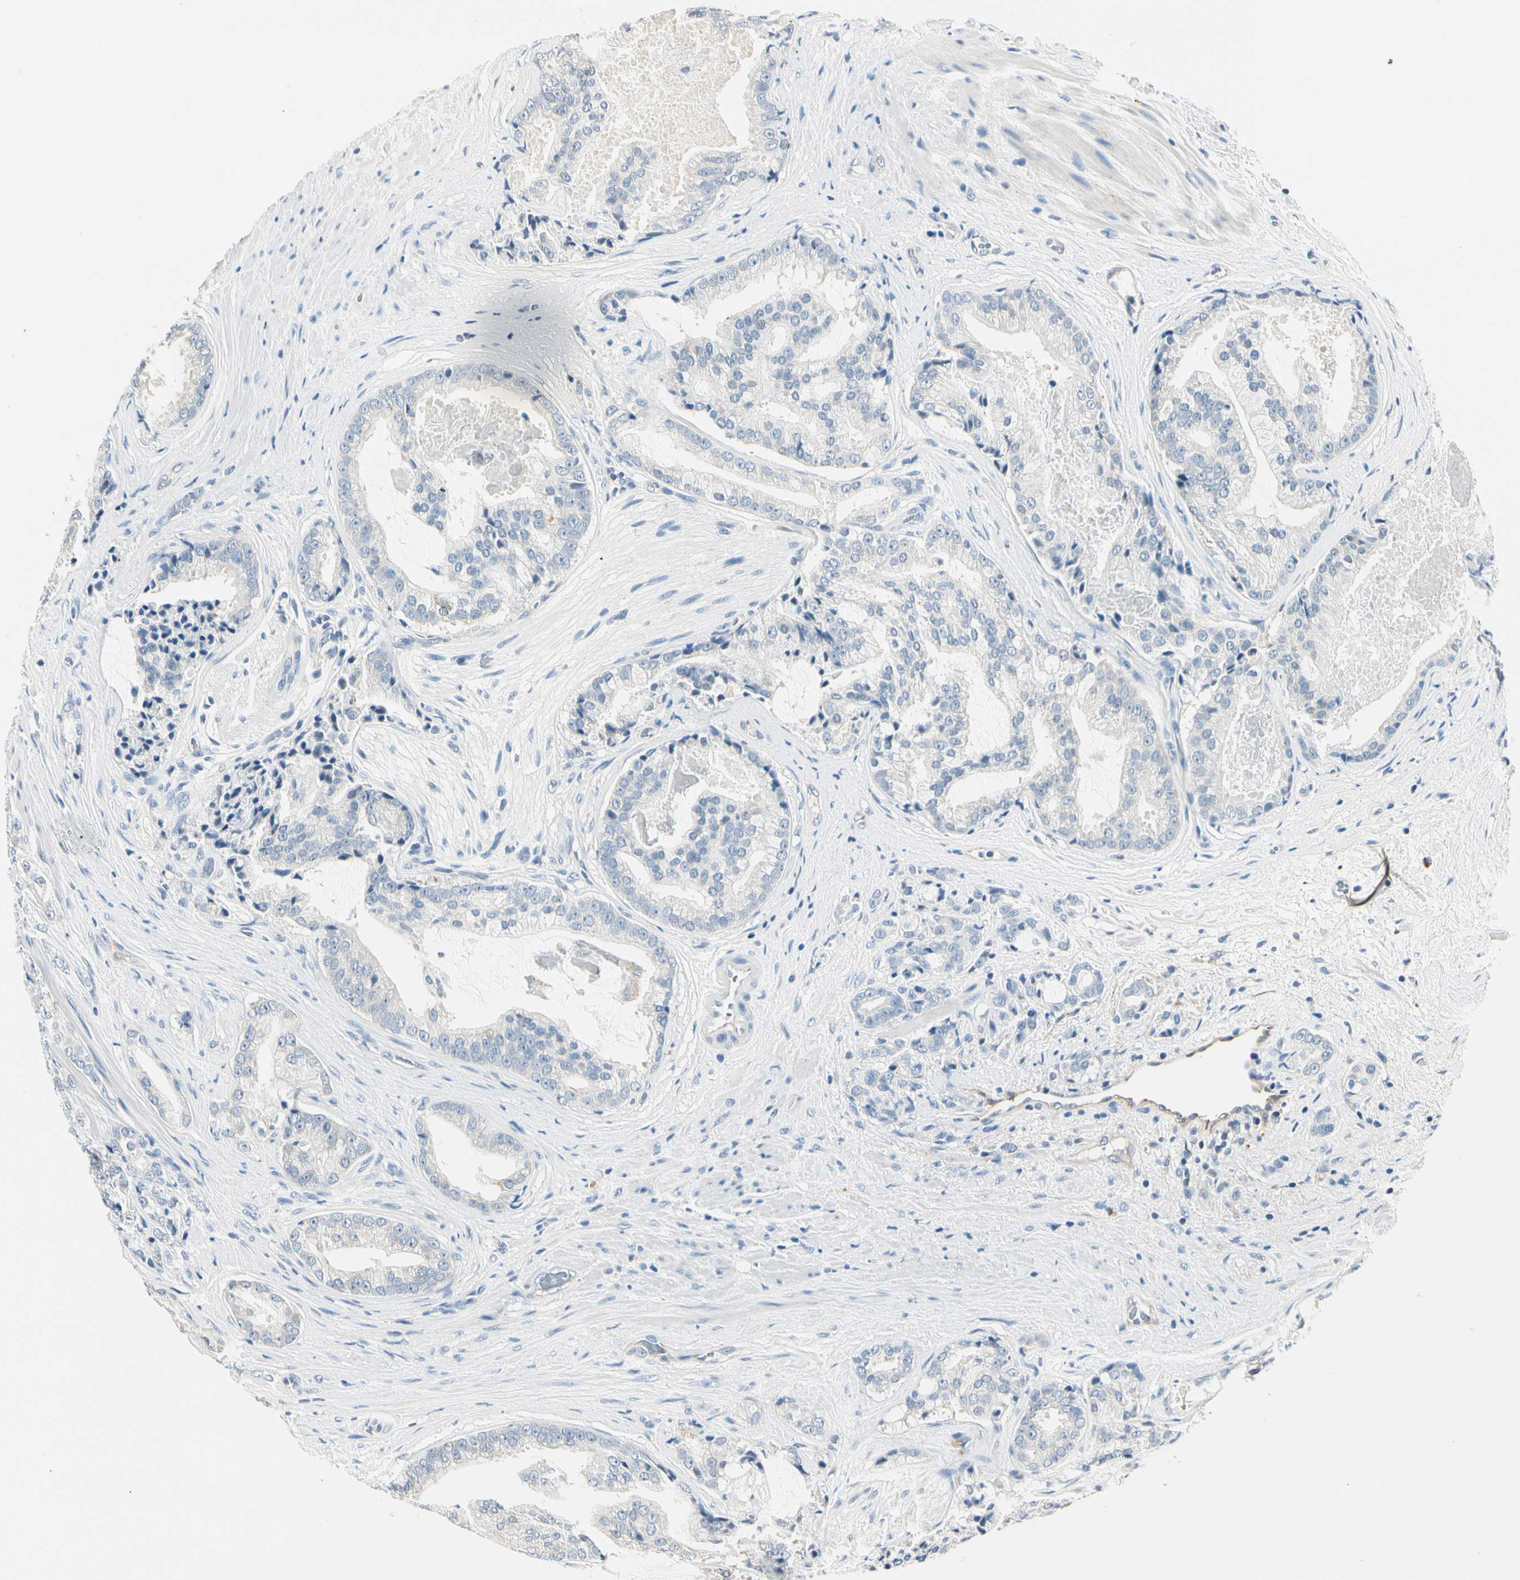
{"staining": {"intensity": "negative", "quantity": "none", "location": "none"}, "tissue": "prostate cancer", "cell_type": "Tumor cells", "image_type": "cancer", "snomed": [{"axis": "morphology", "description": "Adenocarcinoma, Low grade"}, {"axis": "topography", "description": "Prostate"}], "caption": "This is a histopathology image of immunohistochemistry staining of prostate cancer (low-grade adenocarcinoma), which shows no positivity in tumor cells. The staining is performed using DAB brown chromogen with nuclei counter-stained in using hematoxylin.", "gene": "TGFBR3", "patient": {"sex": "male", "age": 58}}